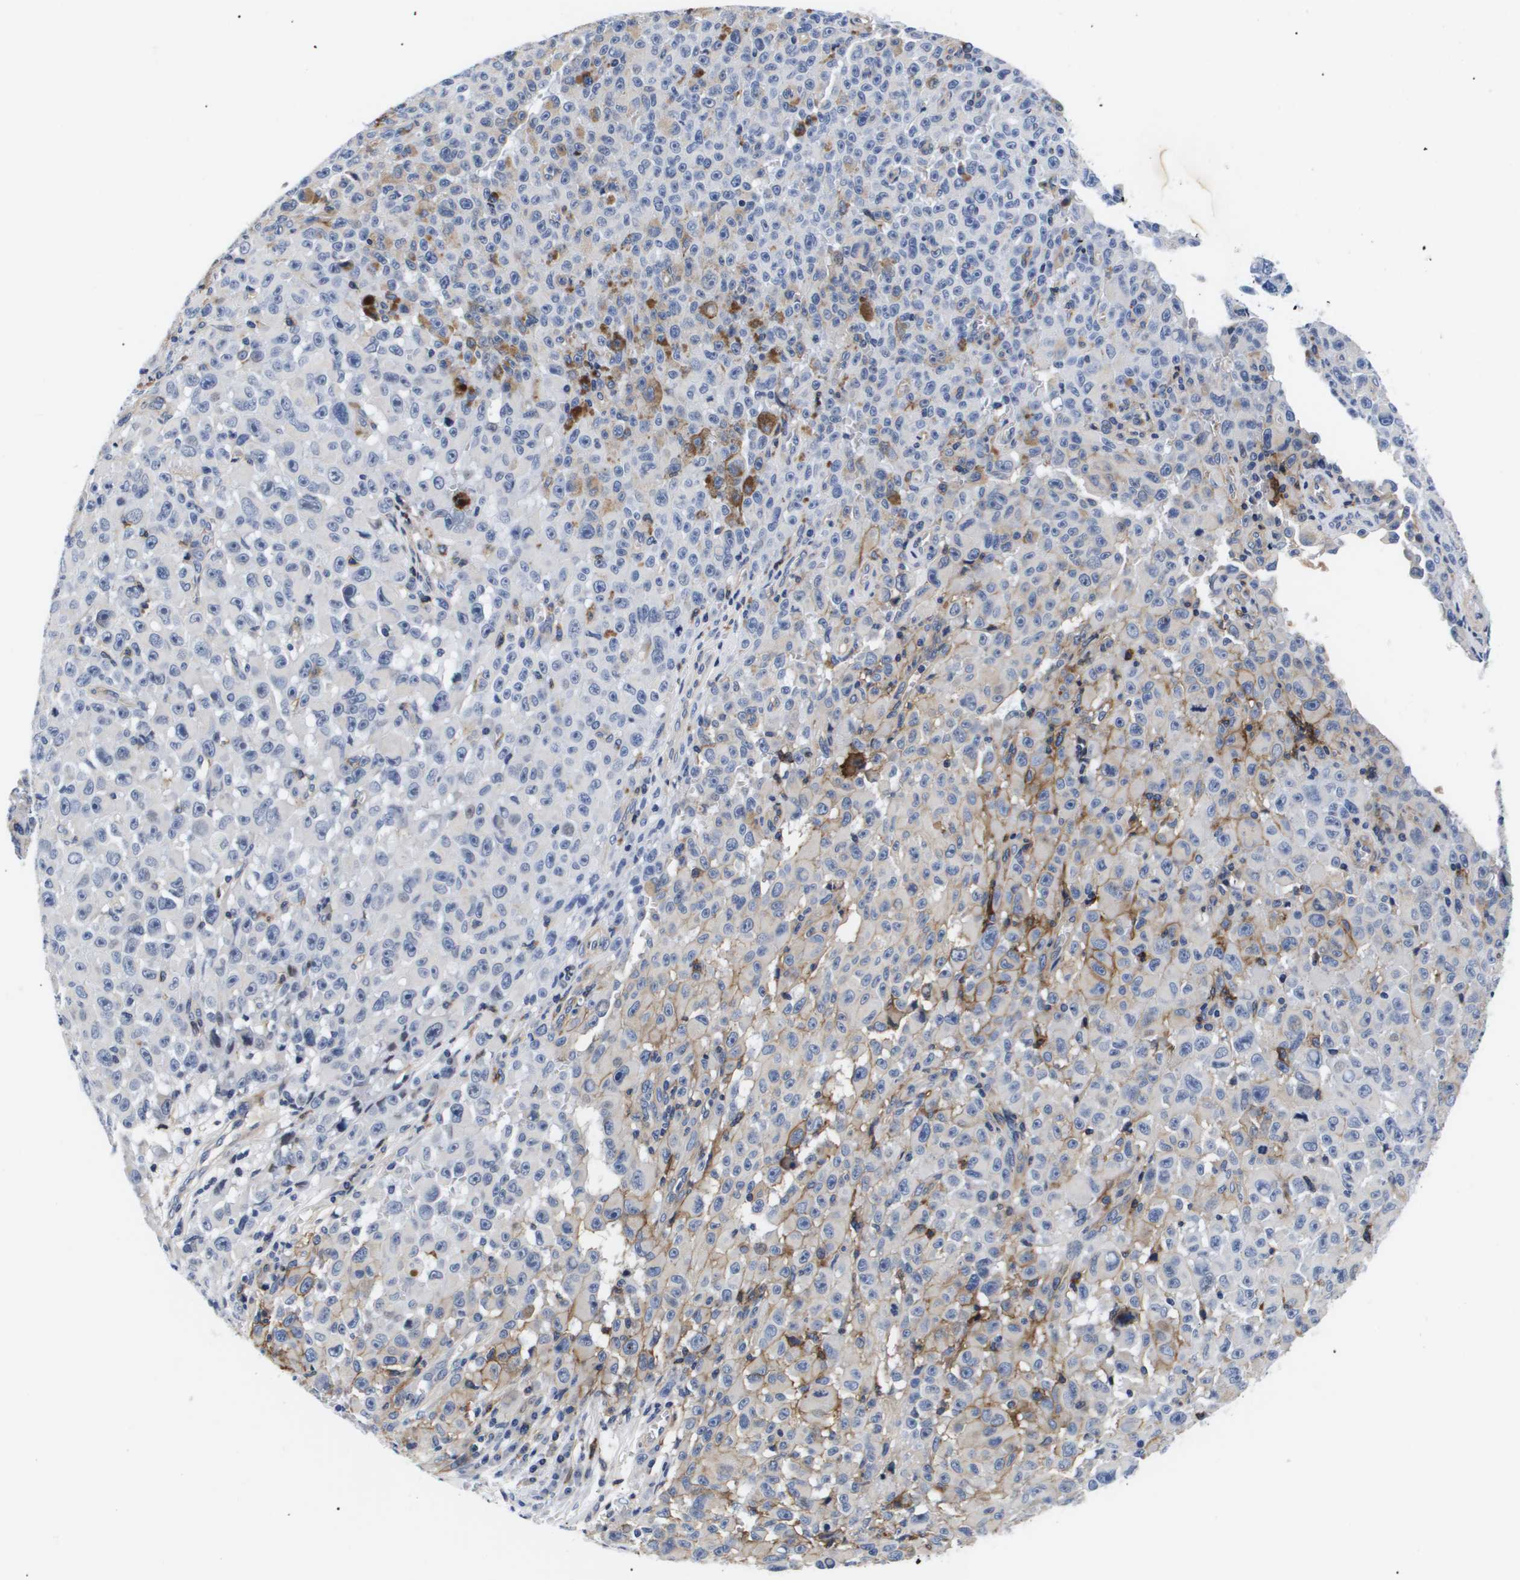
{"staining": {"intensity": "negative", "quantity": "none", "location": "none"}, "tissue": "melanoma", "cell_type": "Tumor cells", "image_type": "cancer", "snomed": [{"axis": "morphology", "description": "Malignant melanoma, NOS"}, {"axis": "topography", "description": "Skin"}], "caption": "Immunohistochemical staining of melanoma reveals no significant expression in tumor cells.", "gene": "SHD", "patient": {"sex": "female", "age": 82}}